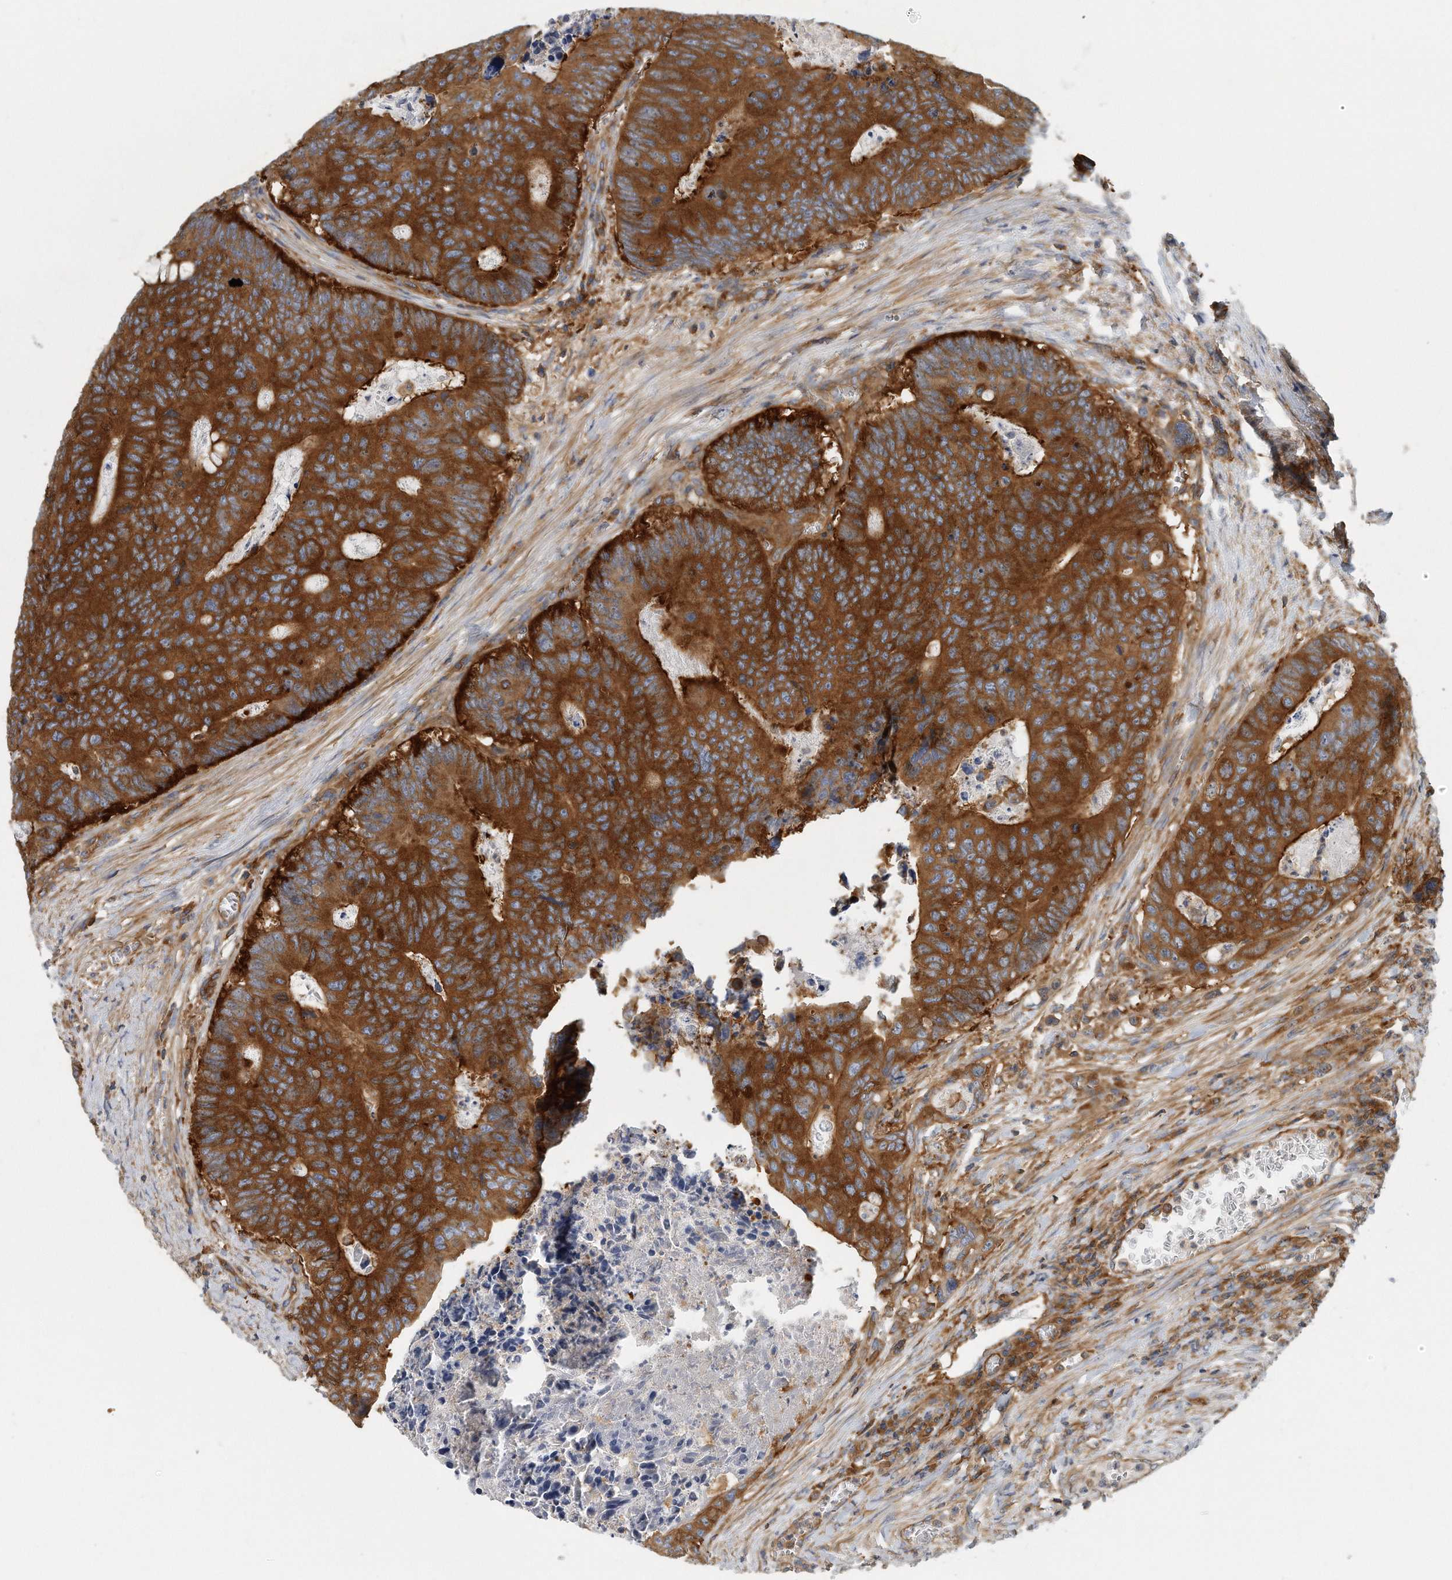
{"staining": {"intensity": "strong", "quantity": ">75%", "location": "cytoplasmic/membranous"}, "tissue": "colorectal cancer", "cell_type": "Tumor cells", "image_type": "cancer", "snomed": [{"axis": "morphology", "description": "Adenocarcinoma, NOS"}, {"axis": "topography", "description": "Colon"}], "caption": "Colorectal adenocarcinoma stained with IHC displays strong cytoplasmic/membranous positivity in approximately >75% of tumor cells. (Brightfield microscopy of DAB IHC at high magnification).", "gene": "EIF3I", "patient": {"sex": "male", "age": 87}}